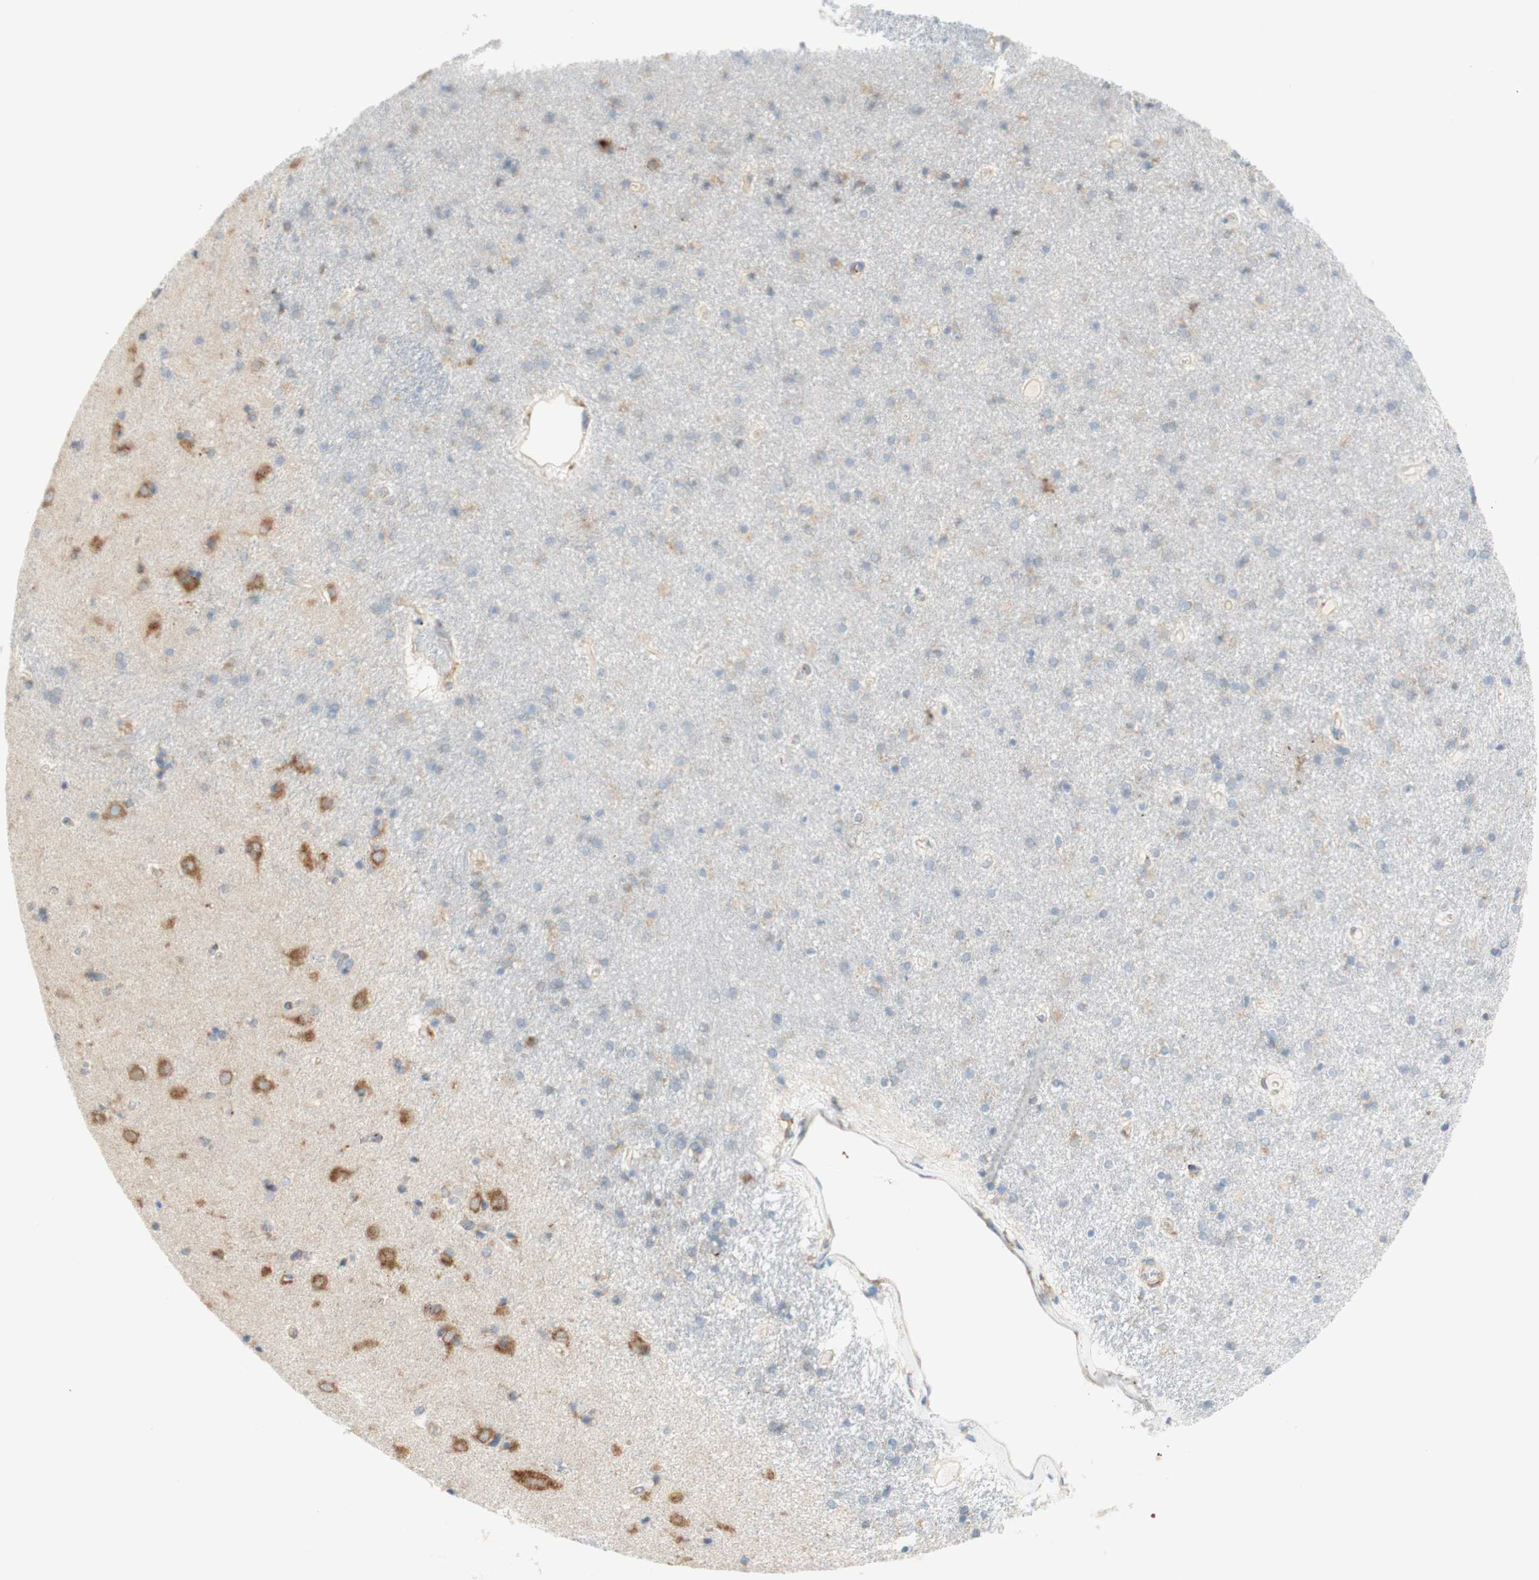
{"staining": {"intensity": "negative", "quantity": "none", "location": "none"}, "tissue": "caudate", "cell_type": "Glial cells", "image_type": "normal", "snomed": [{"axis": "morphology", "description": "Normal tissue, NOS"}, {"axis": "topography", "description": "Lateral ventricle wall"}], "caption": "Immunohistochemistry micrograph of normal caudate: human caudate stained with DAB (3,3'-diaminobenzidine) demonstrates no significant protein staining in glial cells. (DAB IHC, high magnification).", "gene": "MANF", "patient": {"sex": "female", "age": 54}}